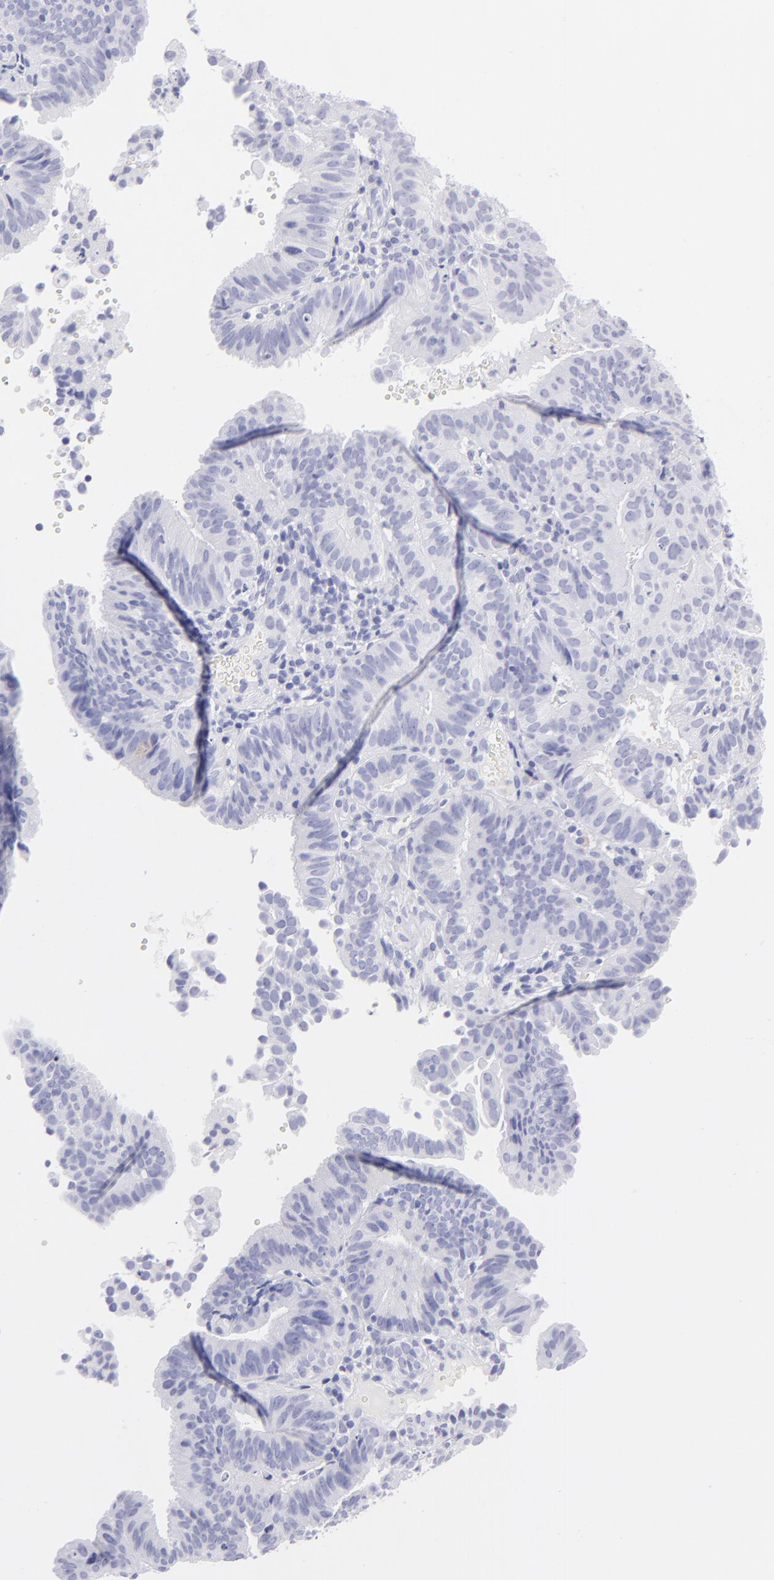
{"staining": {"intensity": "negative", "quantity": "none", "location": "none"}, "tissue": "cervical cancer", "cell_type": "Tumor cells", "image_type": "cancer", "snomed": [{"axis": "morphology", "description": "Adenocarcinoma, NOS"}, {"axis": "topography", "description": "Cervix"}], "caption": "DAB (3,3'-diaminobenzidine) immunohistochemical staining of cervical adenocarcinoma exhibits no significant expression in tumor cells.", "gene": "SLC1A2", "patient": {"sex": "female", "age": 60}}